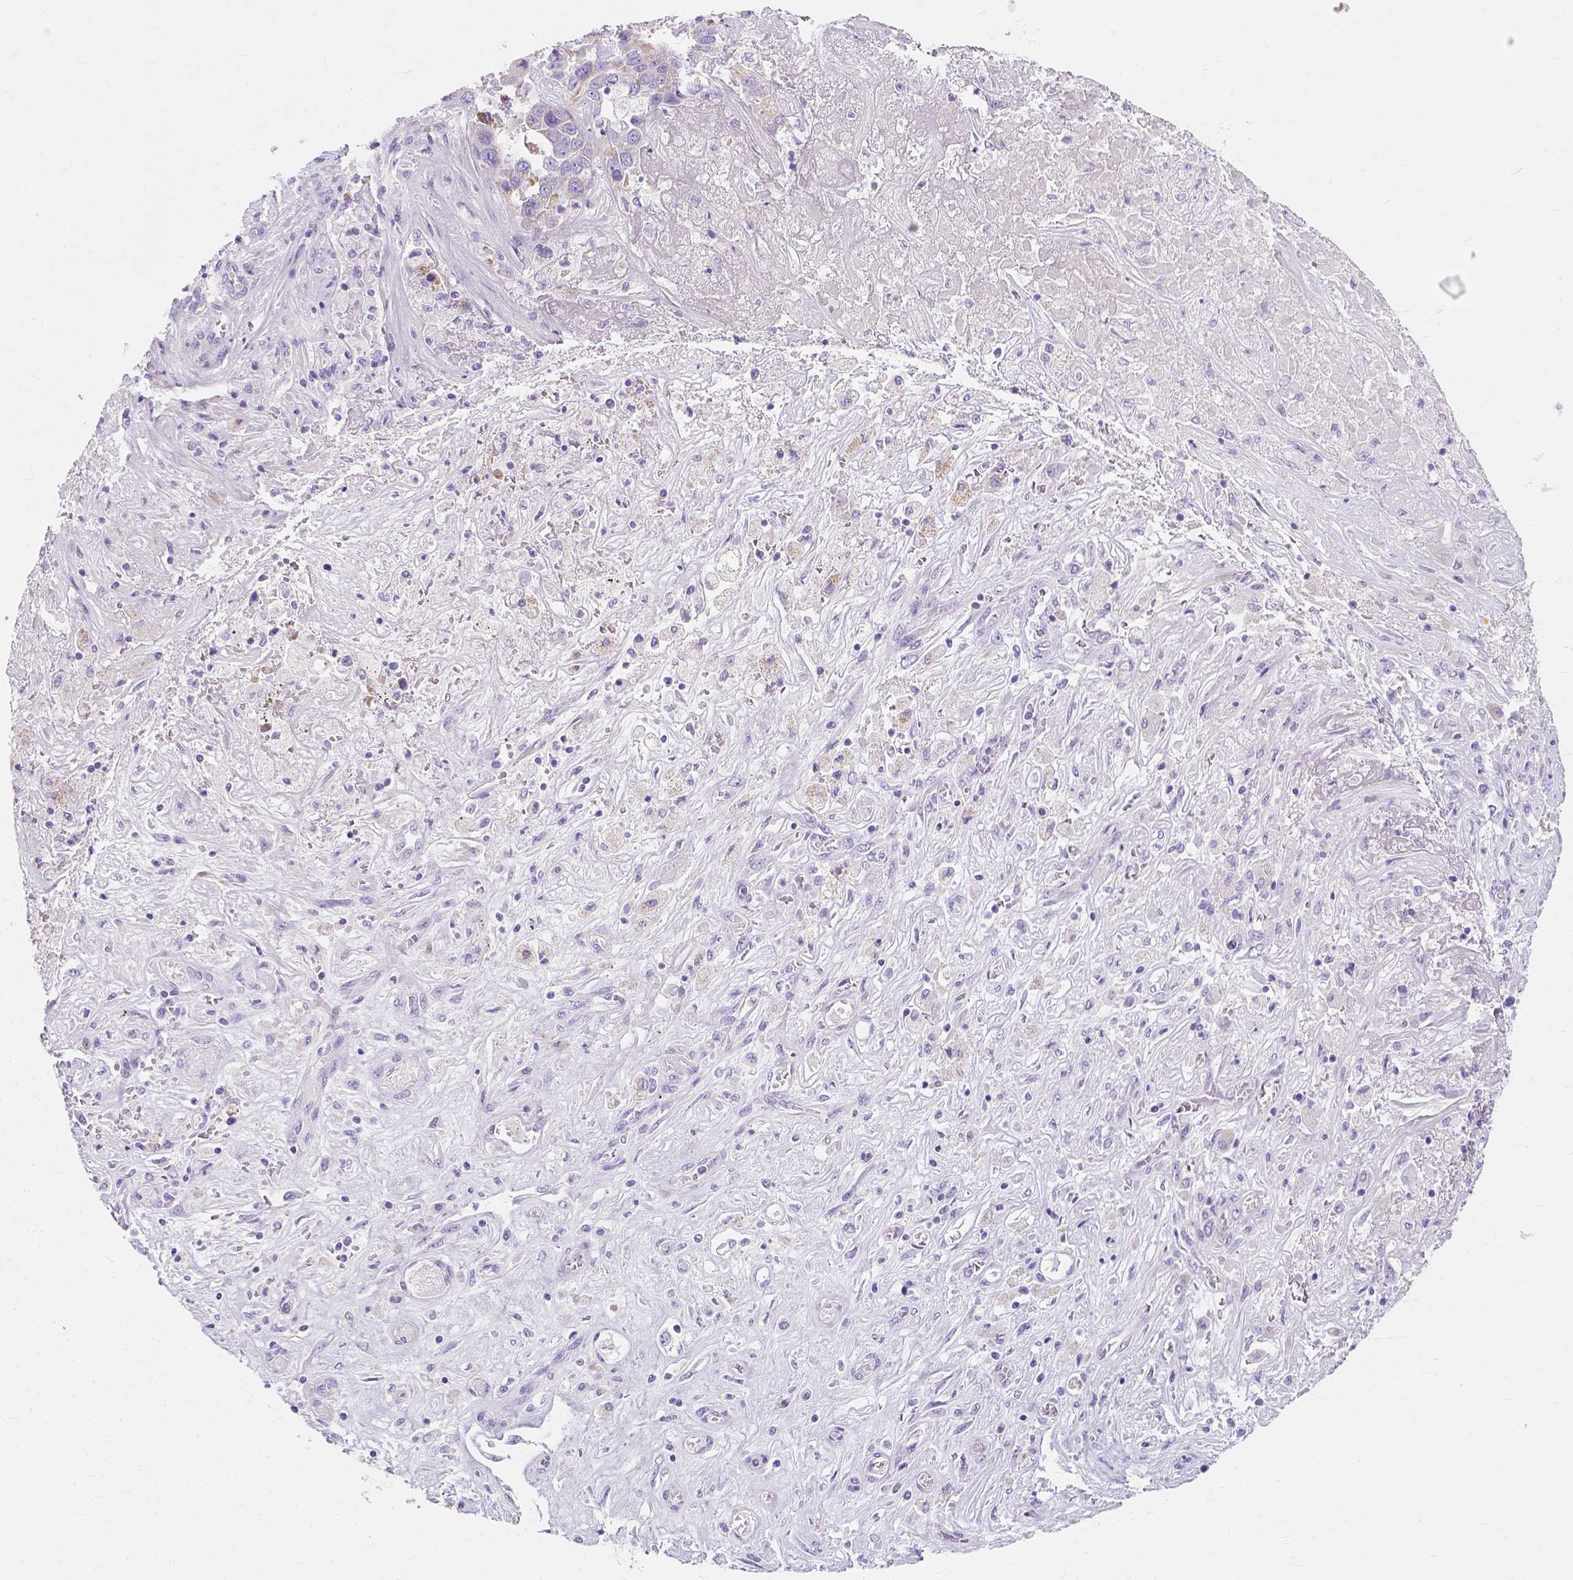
{"staining": {"intensity": "weak", "quantity": "<25%", "location": "cytoplasmic/membranous"}, "tissue": "liver cancer", "cell_type": "Tumor cells", "image_type": "cancer", "snomed": [{"axis": "morphology", "description": "Cholangiocarcinoma"}, {"axis": "topography", "description": "Liver"}], "caption": "A high-resolution histopathology image shows immunohistochemistry (IHC) staining of liver cancer, which shows no significant staining in tumor cells.", "gene": "MYH15", "patient": {"sex": "female", "age": 52}}